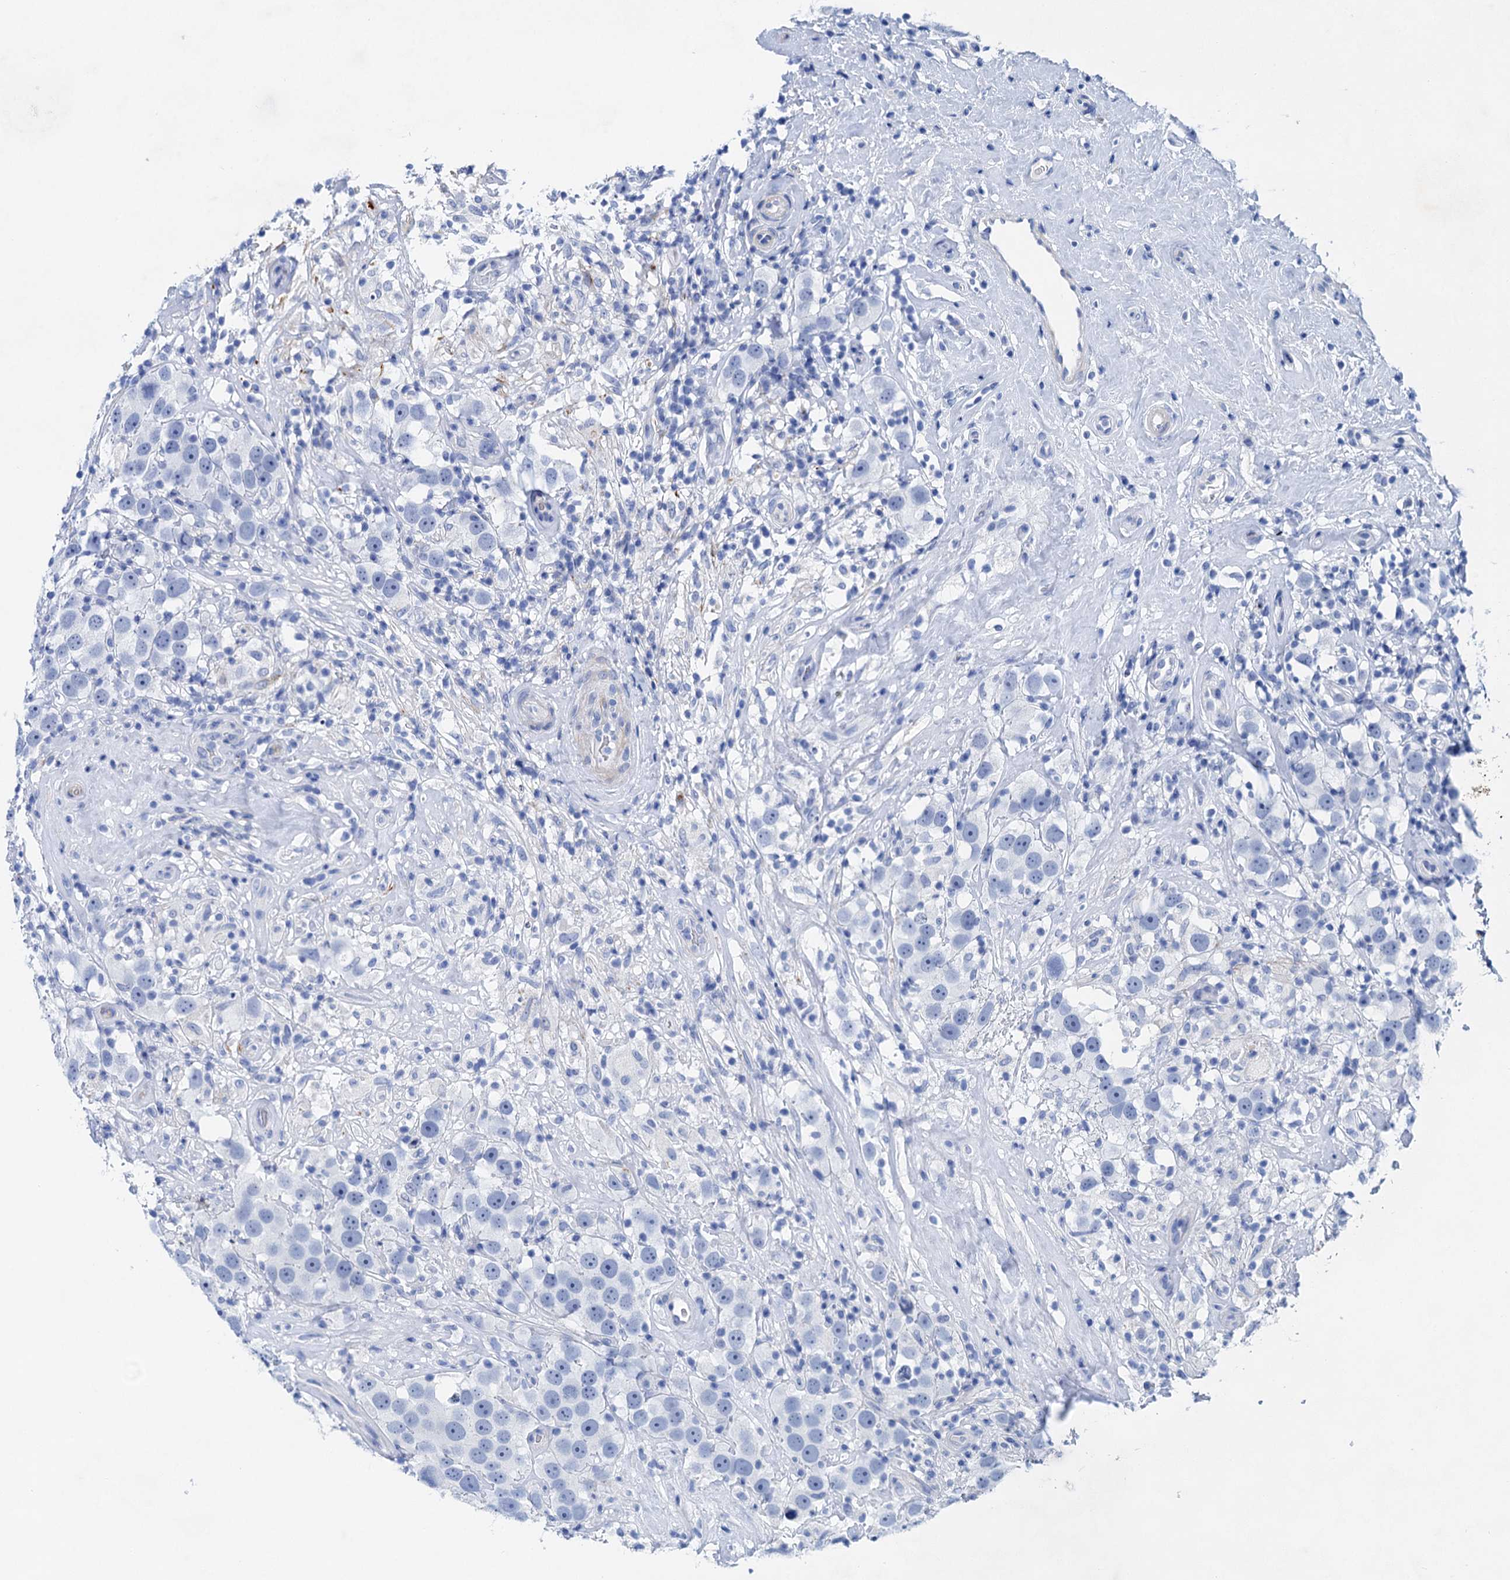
{"staining": {"intensity": "negative", "quantity": "none", "location": "none"}, "tissue": "testis cancer", "cell_type": "Tumor cells", "image_type": "cancer", "snomed": [{"axis": "morphology", "description": "Seminoma, NOS"}, {"axis": "topography", "description": "Testis"}], "caption": "This is an immunohistochemistry image of human testis cancer. There is no staining in tumor cells.", "gene": "NLRP10", "patient": {"sex": "male", "age": 49}}